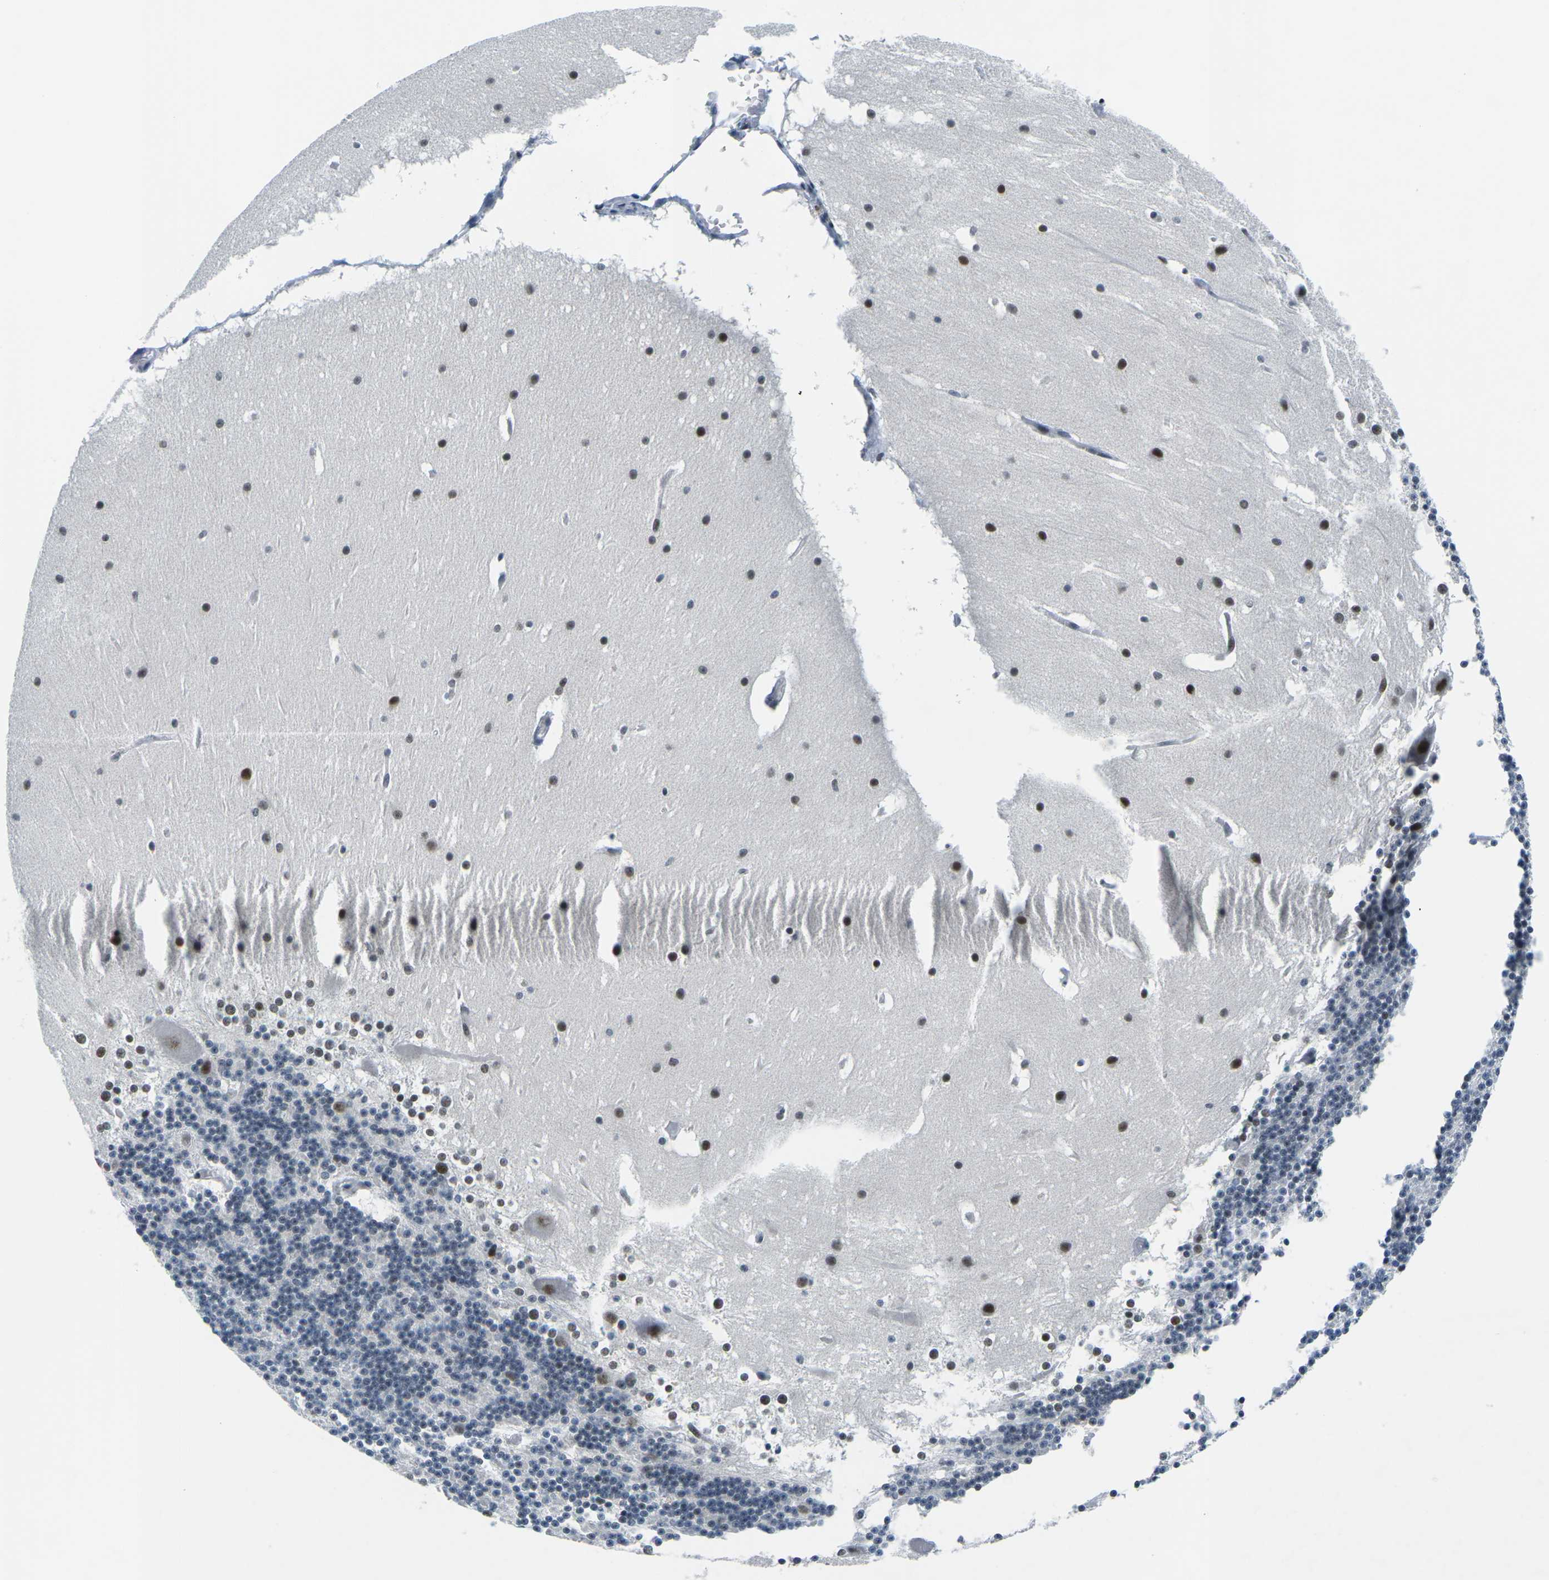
{"staining": {"intensity": "moderate", "quantity": "<25%", "location": "nuclear"}, "tissue": "cerebellum", "cell_type": "Cells in granular layer", "image_type": "normal", "snomed": [{"axis": "morphology", "description": "Normal tissue, NOS"}, {"axis": "topography", "description": "Cerebellum"}], "caption": "The image demonstrates immunohistochemical staining of normal cerebellum. There is moderate nuclear staining is appreciated in approximately <25% of cells in granular layer. (IHC, brightfield microscopy, high magnification).", "gene": "PRPF8", "patient": {"sex": "female", "age": 19}}